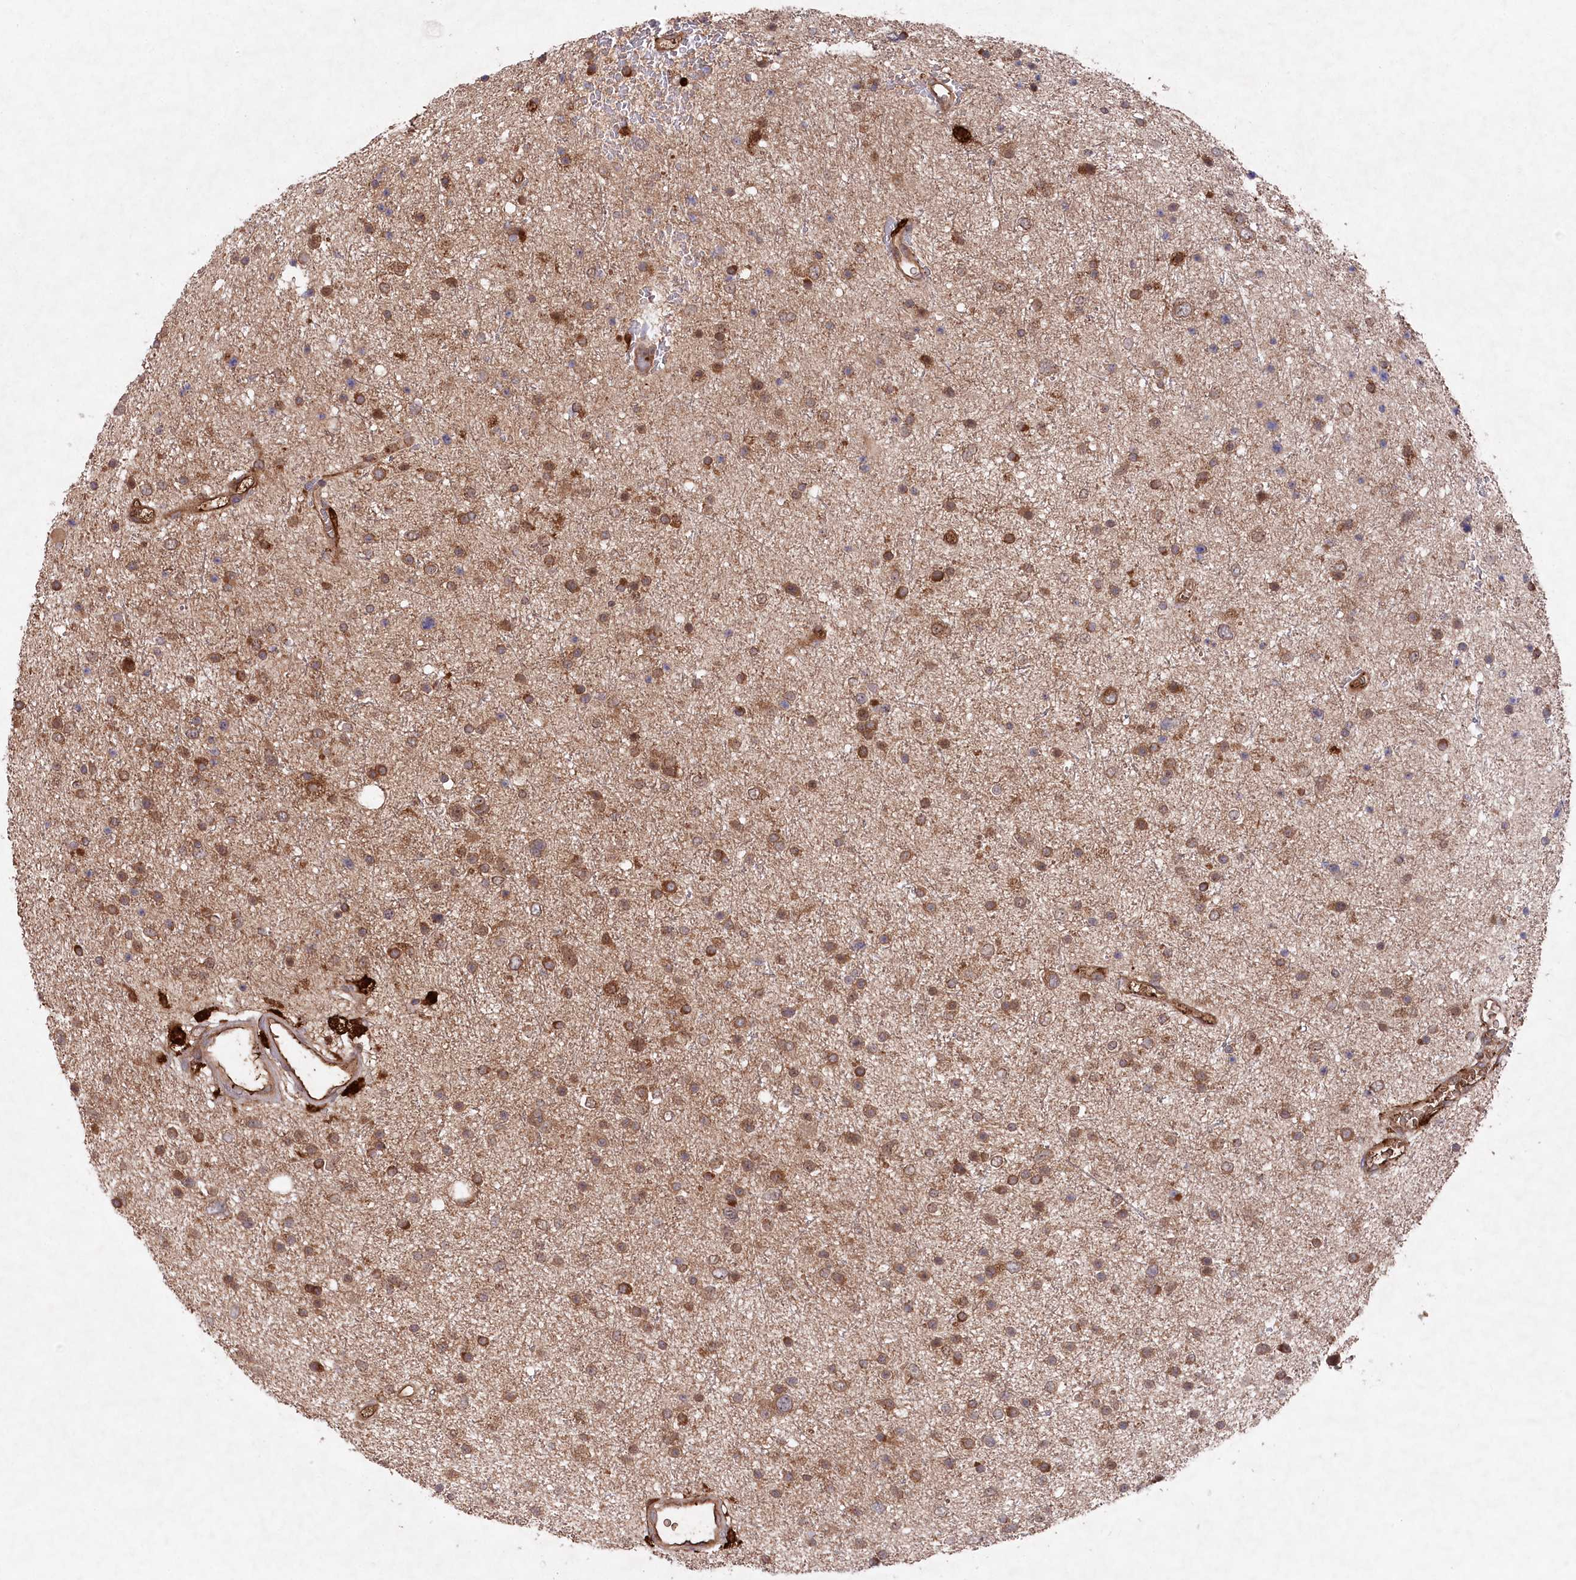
{"staining": {"intensity": "moderate", "quantity": ">75%", "location": "cytoplasmic/membranous,nuclear"}, "tissue": "glioma", "cell_type": "Tumor cells", "image_type": "cancer", "snomed": [{"axis": "morphology", "description": "Glioma, malignant, Low grade"}, {"axis": "topography", "description": "Brain"}], "caption": "A photomicrograph of human malignant glioma (low-grade) stained for a protein reveals moderate cytoplasmic/membranous and nuclear brown staining in tumor cells.", "gene": "PPP1R21", "patient": {"sex": "female", "age": 37}}